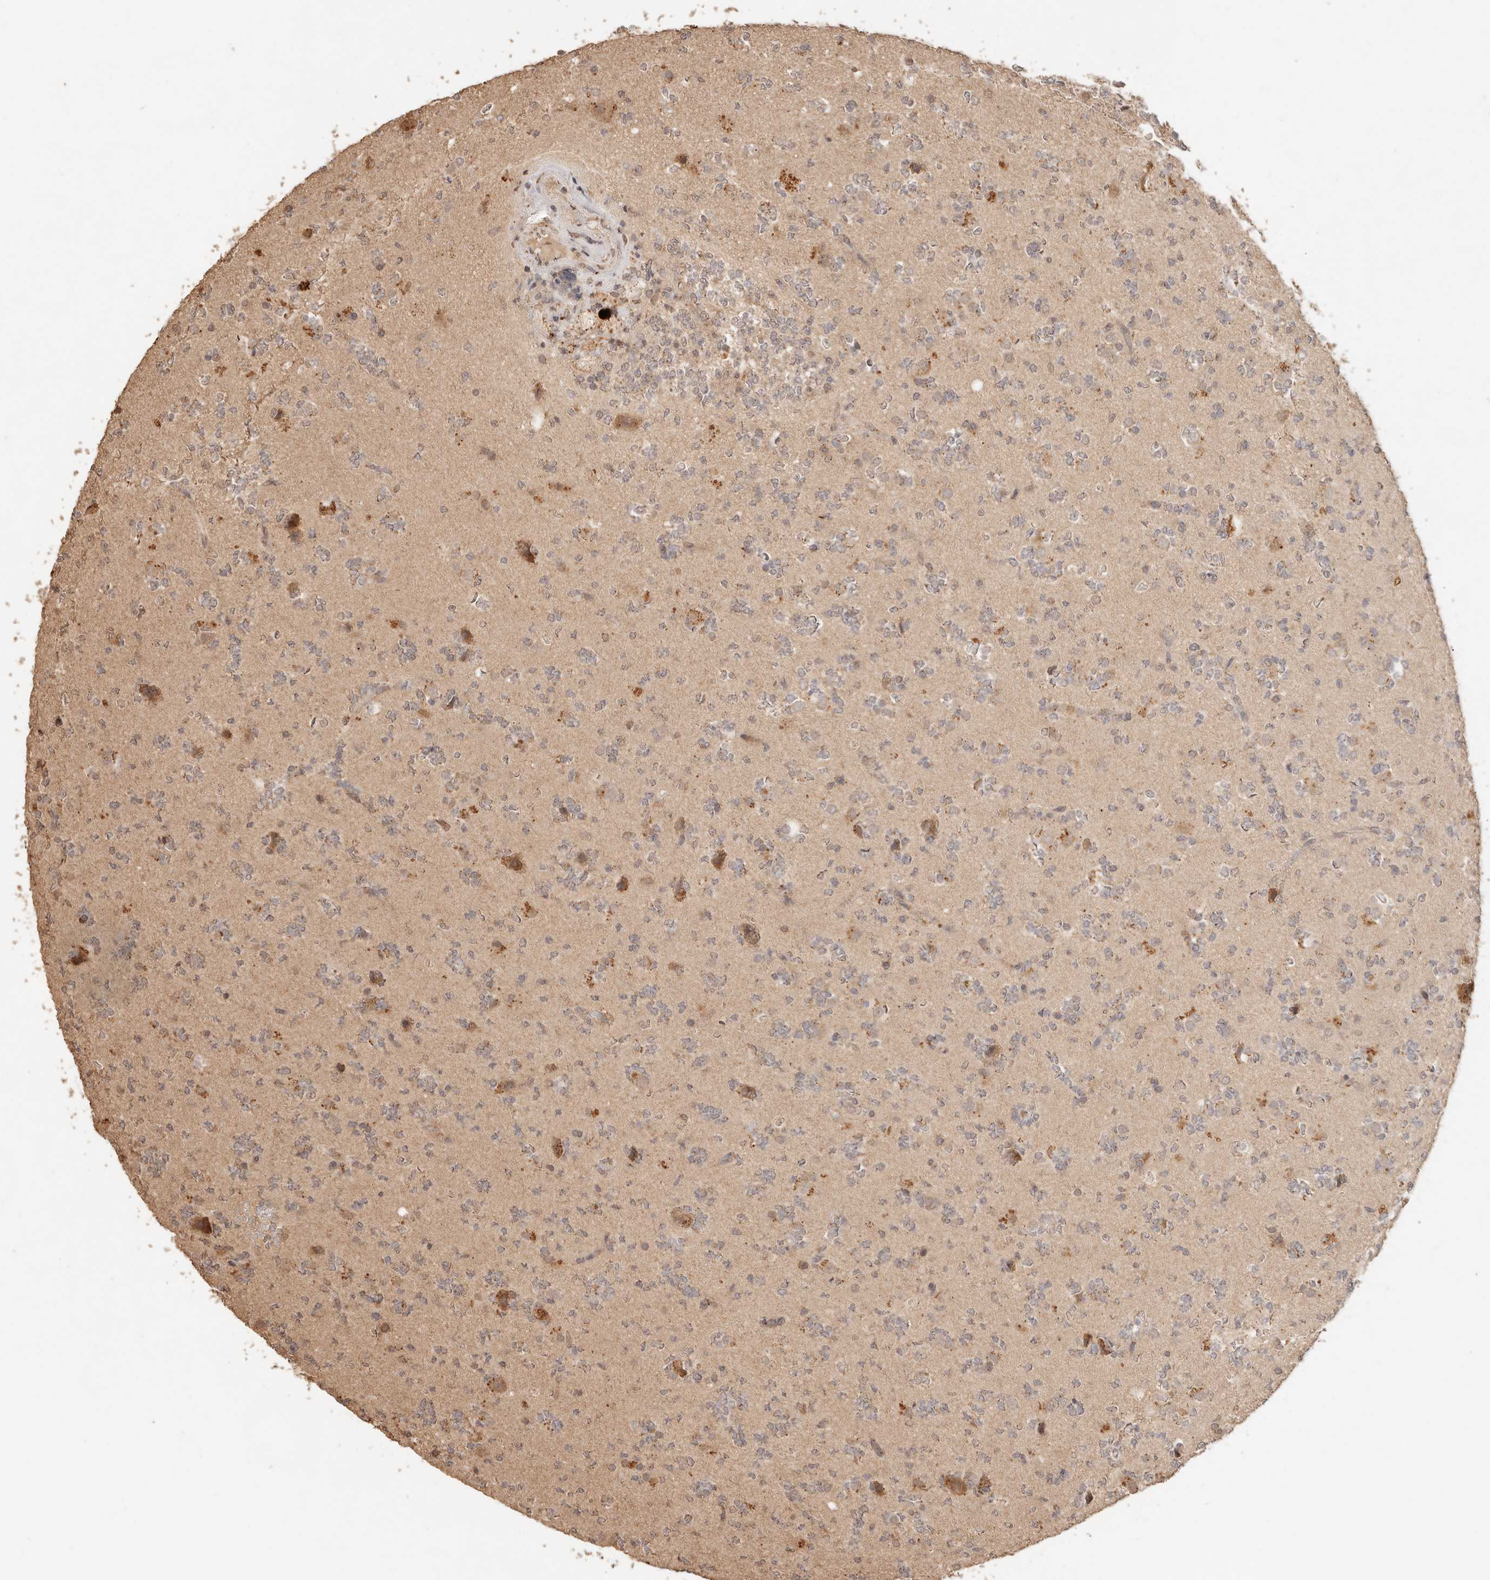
{"staining": {"intensity": "negative", "quantity": "none", "location": "none"}, "tissue": "glioma", "cell_type": "Tumor cells", "image_type": "cancer", "snomed": [{"axis": "morphology", "description": "Glioma, malignant, High grade"}, {"axis": "topography", "description": "Brain"}], "caption": "The image demonstrates no staining of tumor cells in glioma.", "gene": "LMO4", "patient": {"sex": "female", "age": 62}}